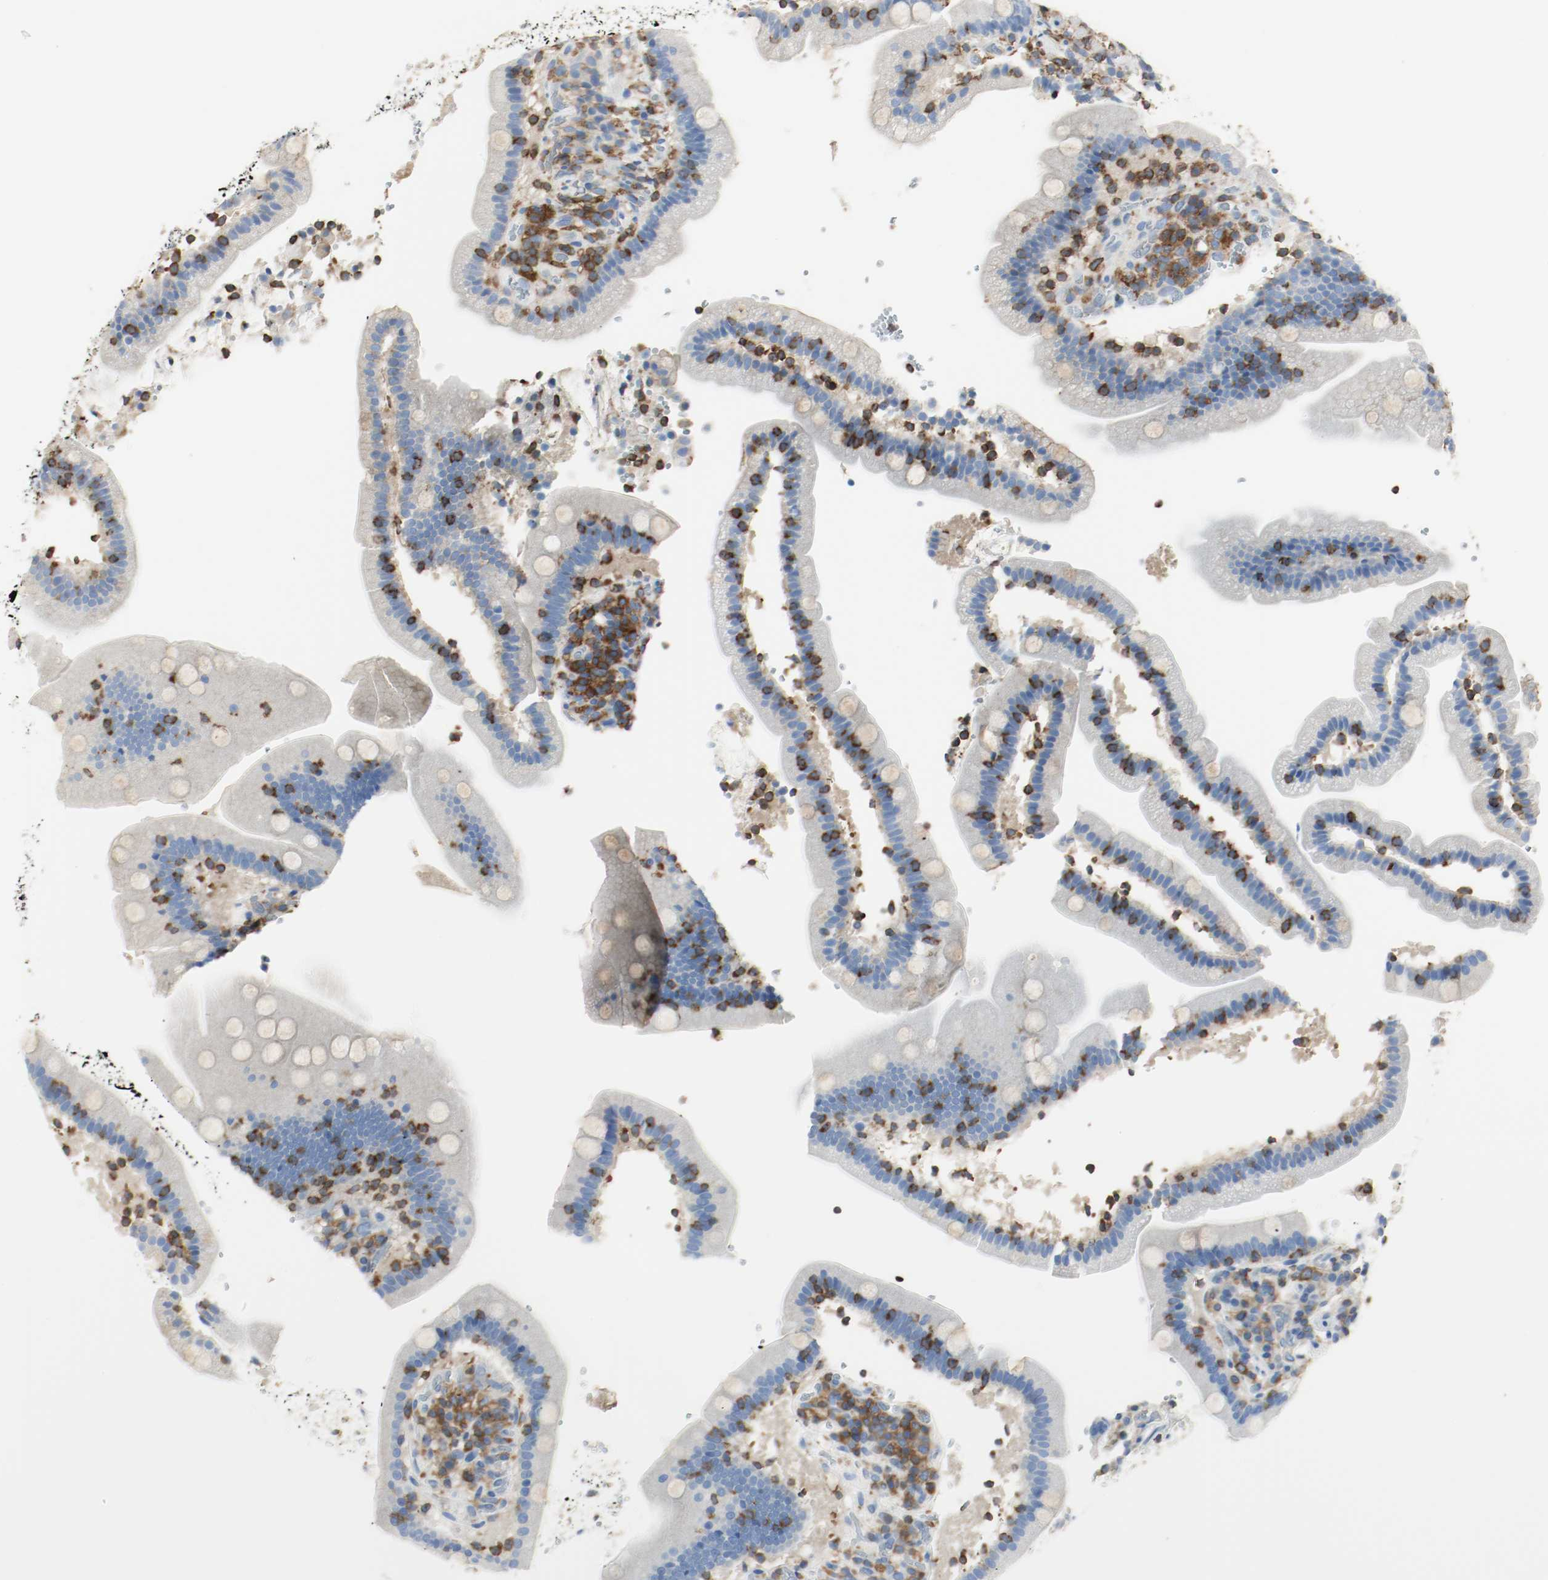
{"staining": {"intensity": "negative", "quantity": "none", "location": "none"}, "tissue": "duodenum", "cell_type": "Glandular cells", "image_type": "normal", "snomed": [{"axis": "morphology", "description": "Normal tissue, NOS"}, {"axis": "topography", "description": "Duodenum"}], "caption": "The immunohistochemistry image has no significant positivity in glandular cells of duodenum. The staining is performed using DAB brown chromogen with nuclei counter-stained in using hematoxylin.", "gene": "ARPC1B", "patient": {"sex": "male", "age": 66}}